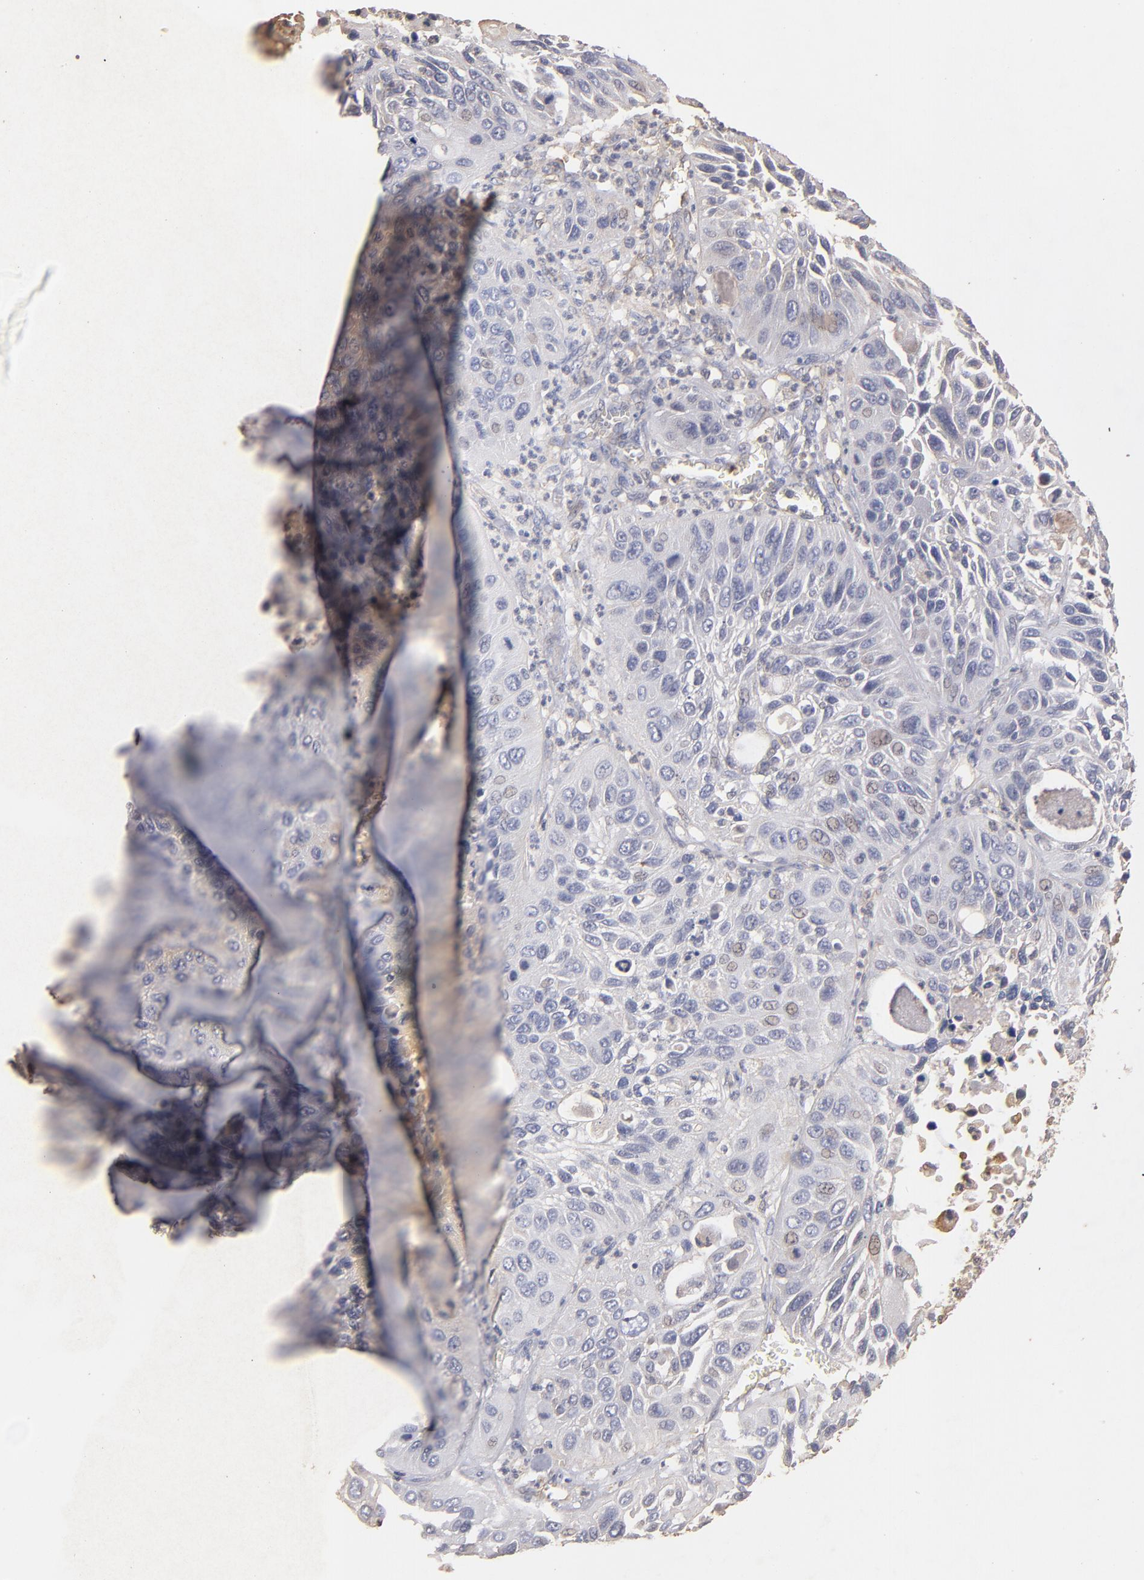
{"staining": {"intensity": "weak", "quantity": ">75%", "location": "cytoplasmic/membranous"}, "tissue": "lung cancer", "cell_type": "Tumor cells", "image_type": "cancer", "snomed": [{"axis": "morphology", "description": "Squamous cell carcinoma, NOS"}, {"axis": "topography", "description": "Lung"}], "caption": "Brown immunohistochemical staining in human lung cancer (squamous cell carcinoma) demonstrates weak cytoplasmic/membranous expression in approximately >75% of tumor cells.", "gene": "DMD", "patient": {"sex": "female", "age": 76}}